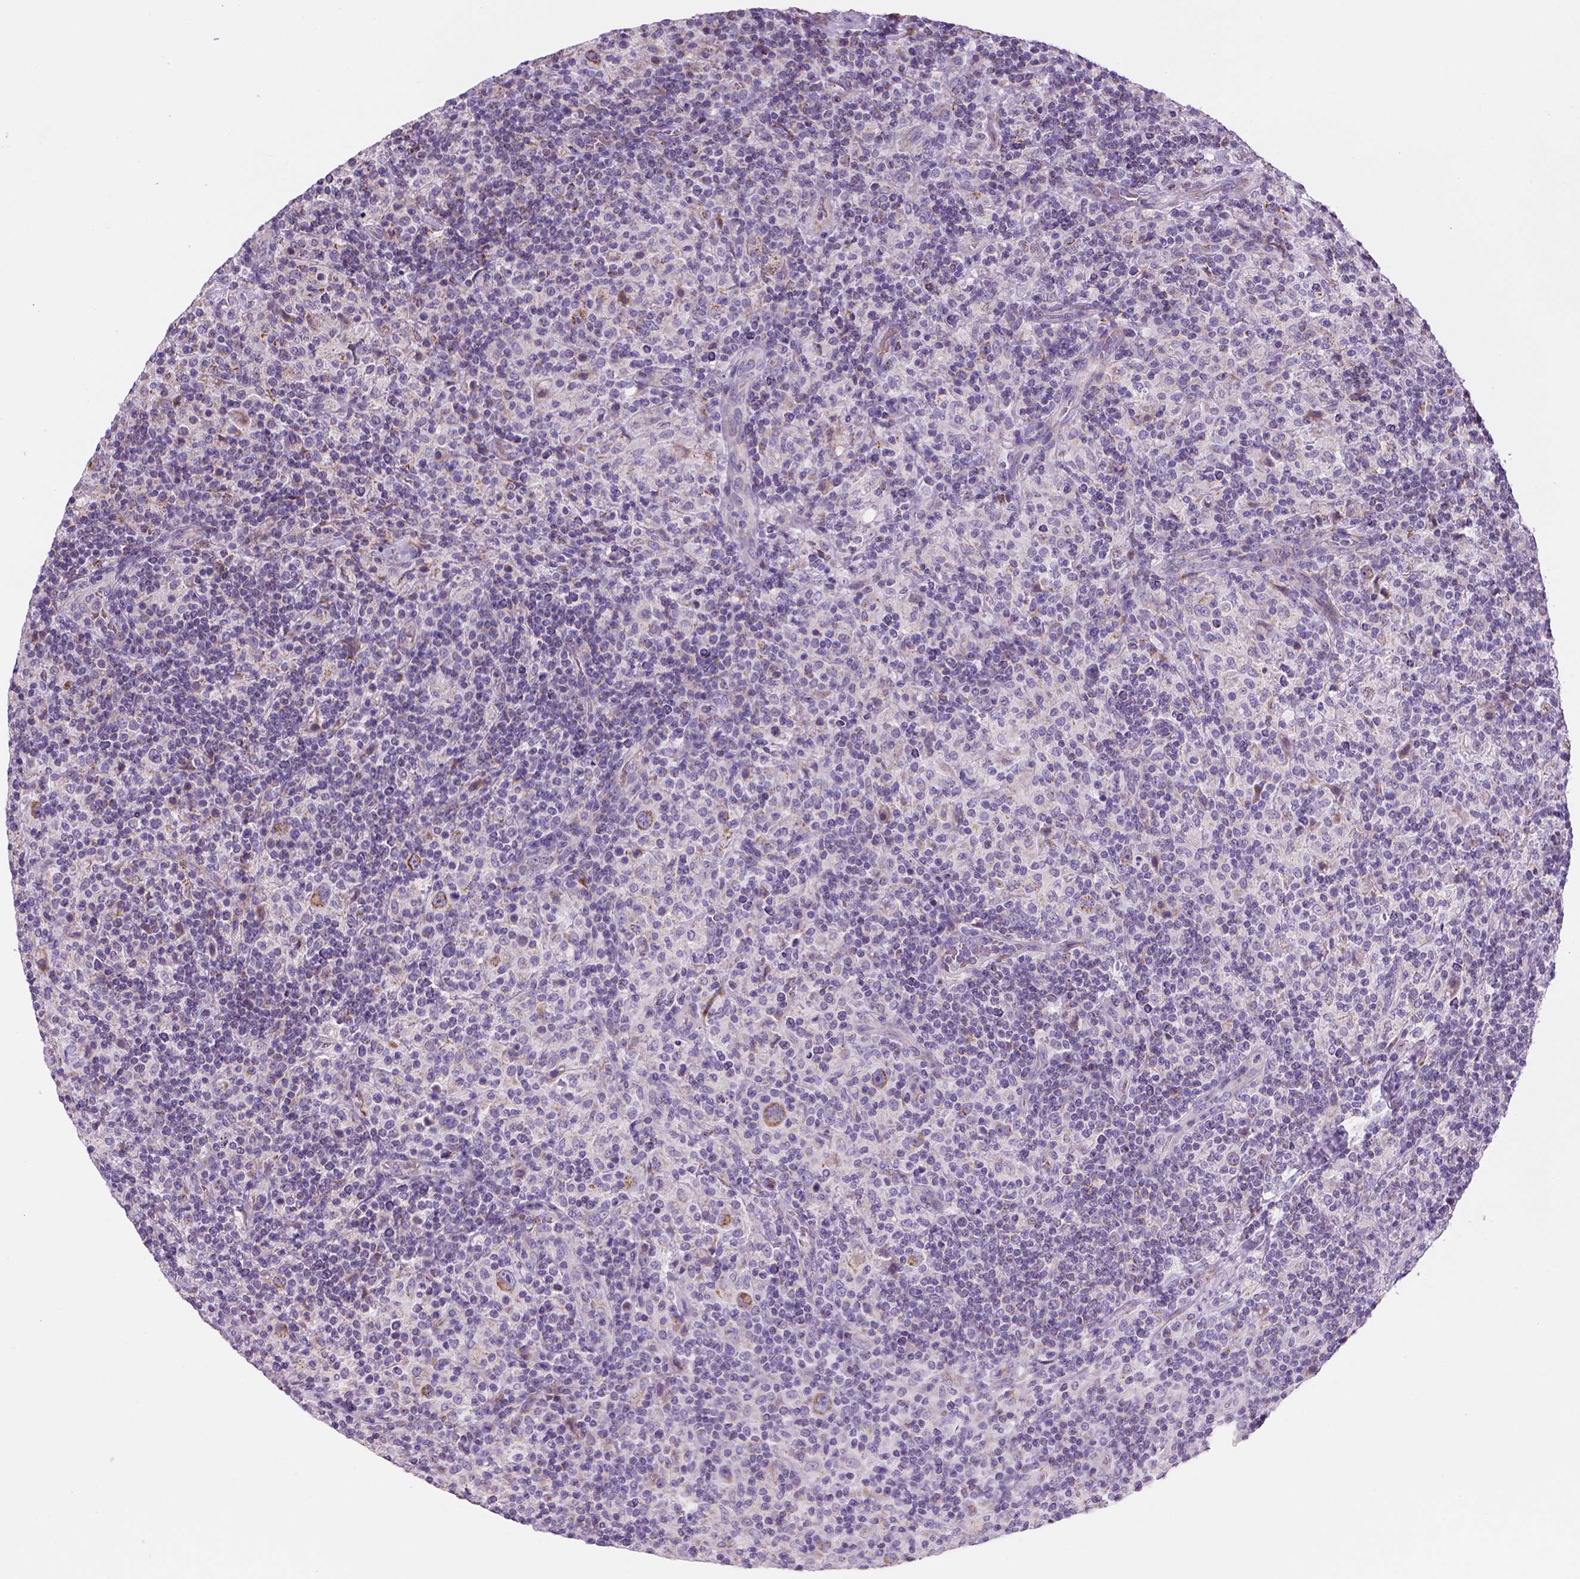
{"staining": {"intensity": "negative", "quantity": "none", "location": "none"}, "tissue": "lymphoma", "cell_type": "Tumor cells", "image_type": "cancer", "snomed": [{"axis": "morphology", "description": "Hodgkin's disease, NOS"}, {"axis": "topography", "description": "Lymph node"}], "caption": "An IHC image of lymphoma is shown. There is no staining in tumor cells of lymphoma.", "gene": "CES2", "patient": {"sex": "male", "age": 70}}